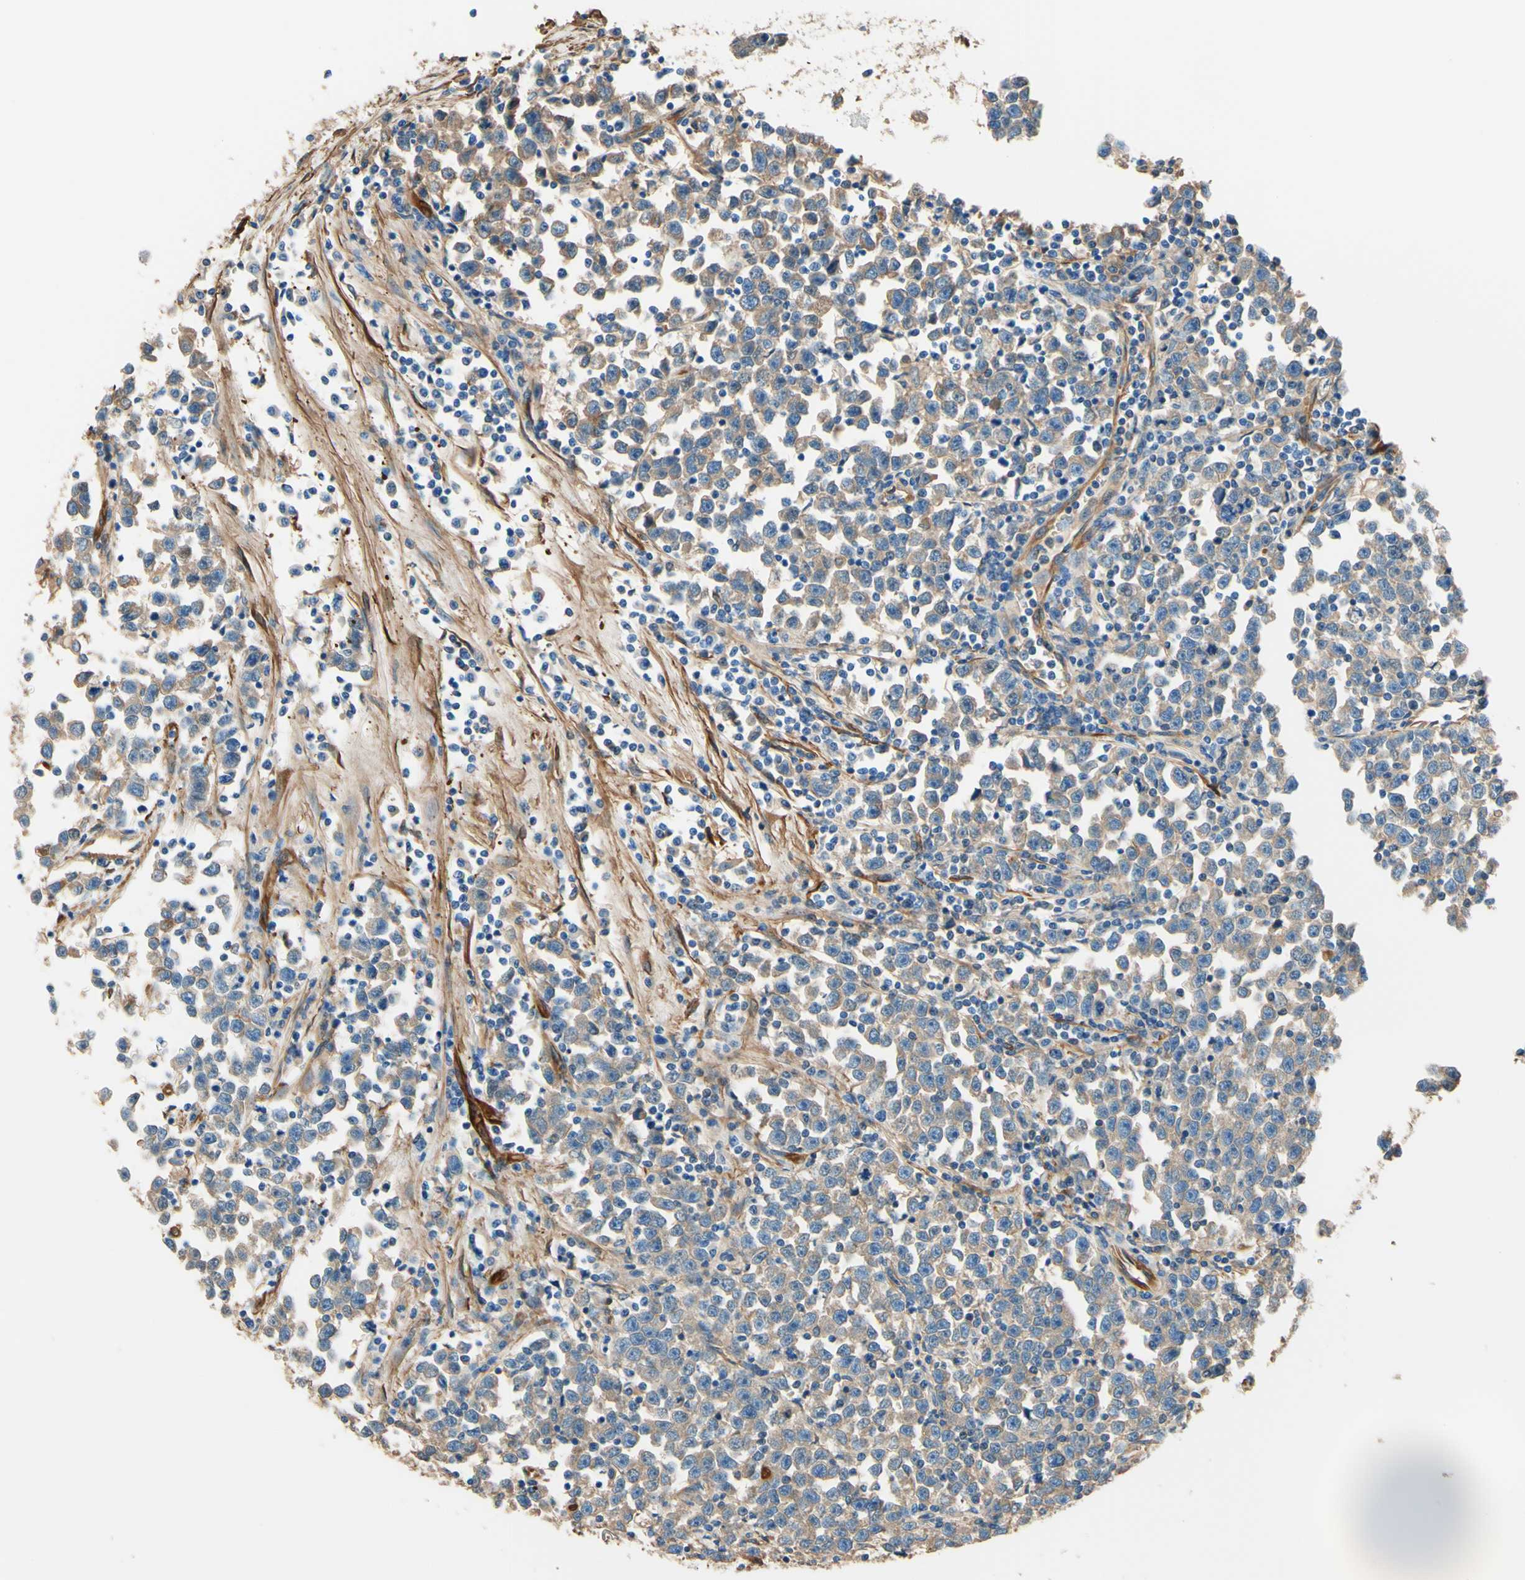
{"staining": {"intensity": "weak", "quantity": ">75%", "location": "cytoplasmic/membranous"}, "tissue": "testis cancer", "cell_type": "Tumor cells", "image_type": "cancer", "snomed": [{"axis": "morphology", "description": "Seminoma, NOS"}, {"axis": "topography", "description": "Testis"}], "caption": "Testis cancer (seminoma) stained with a brown dye demonstrates weak cytoplasmic/membranous positive expression in approximately >75% of tumor cells.", "gene": "DPYSL3", "patient": {"sex": "male", "age": 43}}